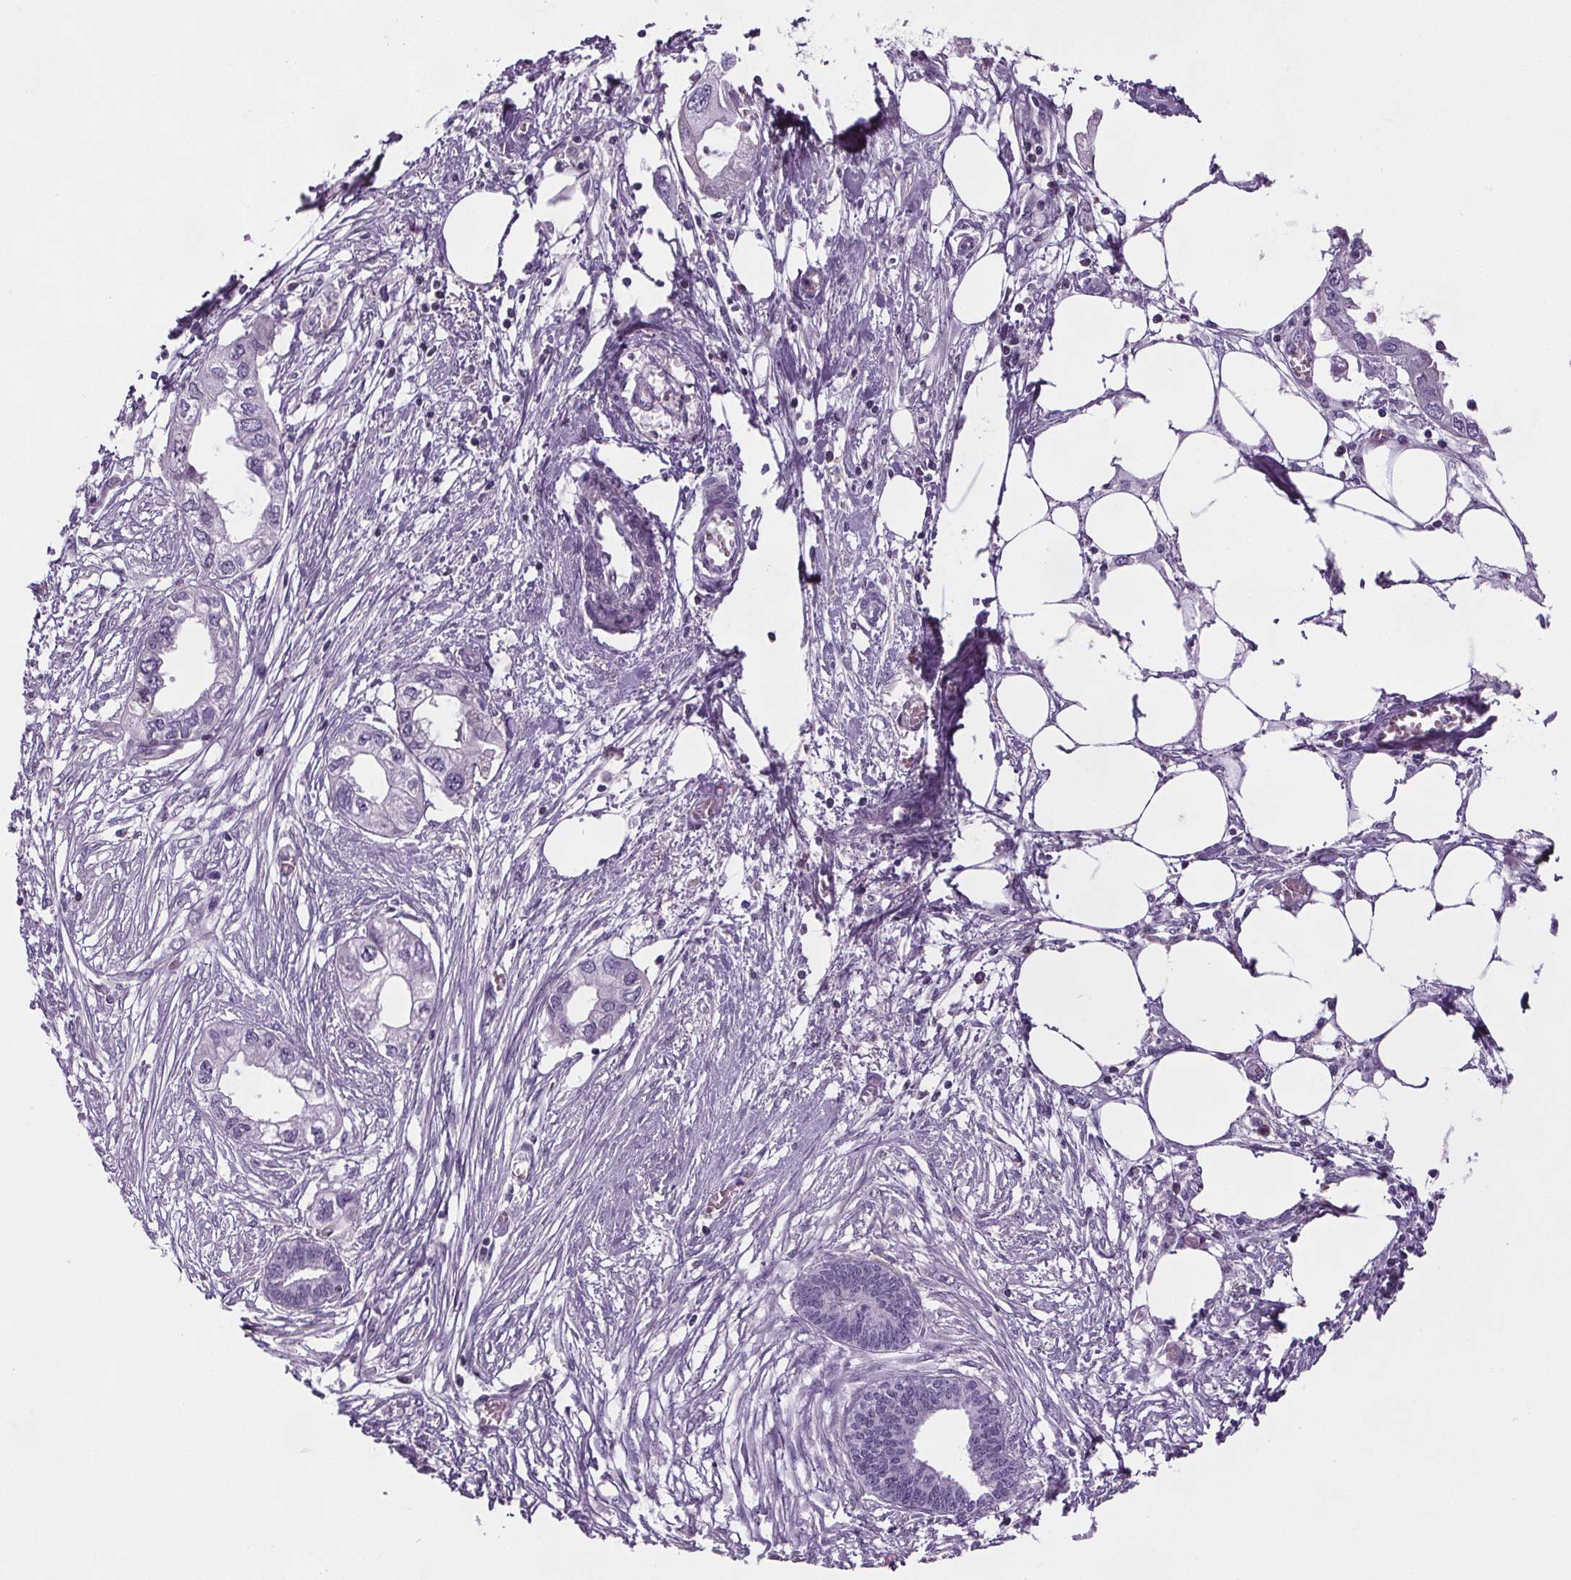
{"staining": {"intensity": "negative", "quantity": "none", "location": "none"}, "tissue": "endometrial cancer", "cell_type": "Tumor cells", "image_type": "cancer", "snomed": [{"axis": "morphology", "description": "Adenocarcinoma, NOS"}, {"axis": "morphology", "description": "Adenocarcinoma, metastatic, NOS"}, {"axis": "topography", "description": "Adipose tissue"}, {"axis": "topography", "description": "Endometrium"}], "caption": "An image of human adenocarcinoma (endometrial) is negative for staining in tumor cells.", "gene": "CD5L", "patient": {"sex": "female", "age": 67}}